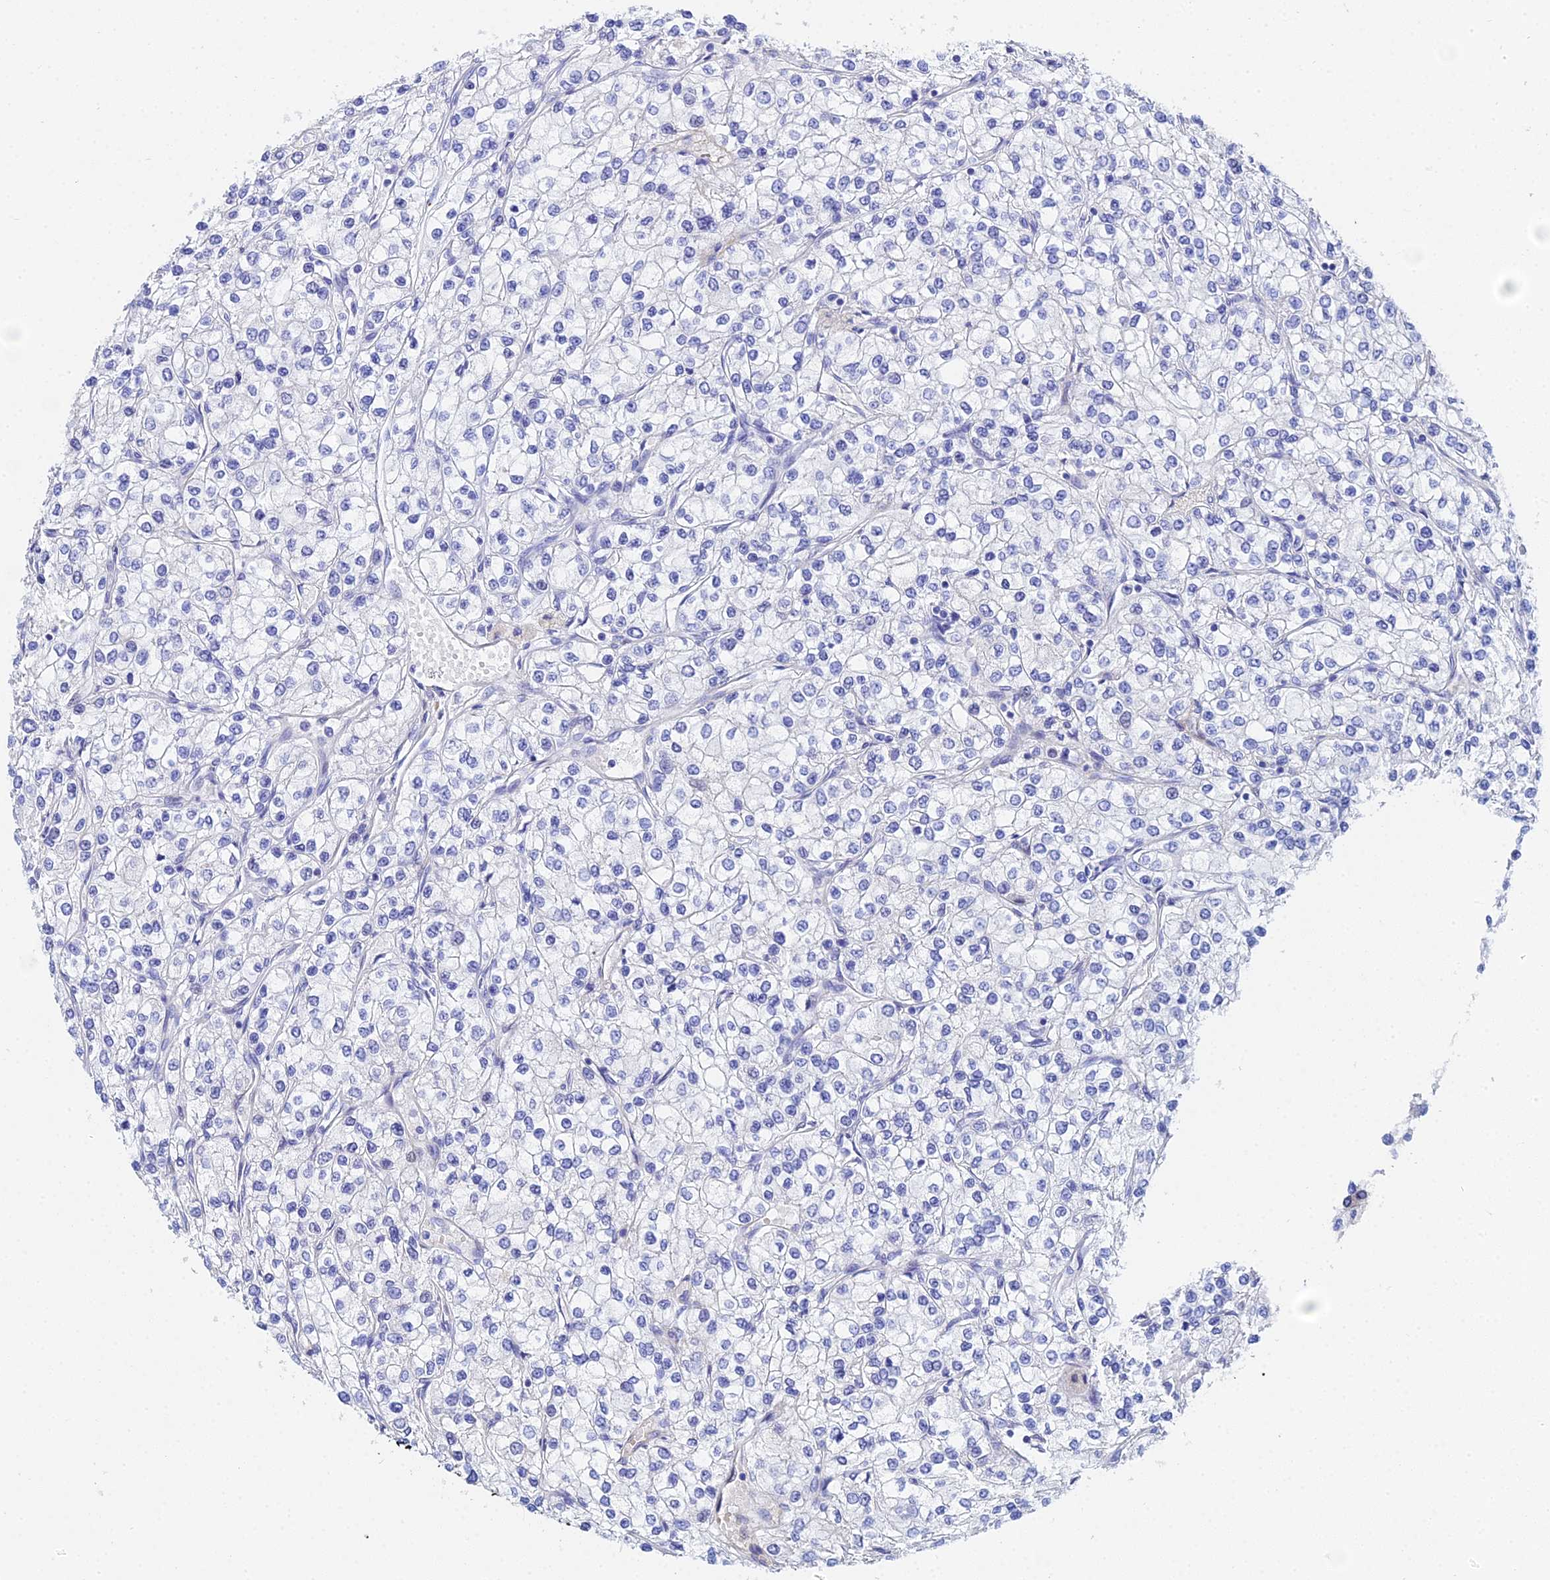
{"staining": {"intensity": "negative", "quantity": "none", "location": "none"}, "tissue": "renal cancer", "cell_type": "Tumor cells", "image_type": "cancer", "snomed": [{"axis": "morphology", "description": "Adenocarcinoma, NOS"}, {"axis": "topography", "description": "Kidney"}], "caption": "There is no significant expression in tumor cells of renal cancer (adenocarcinoma).", "gene": "CELA3A", "patient": {"sex": "male", "age": 80}}